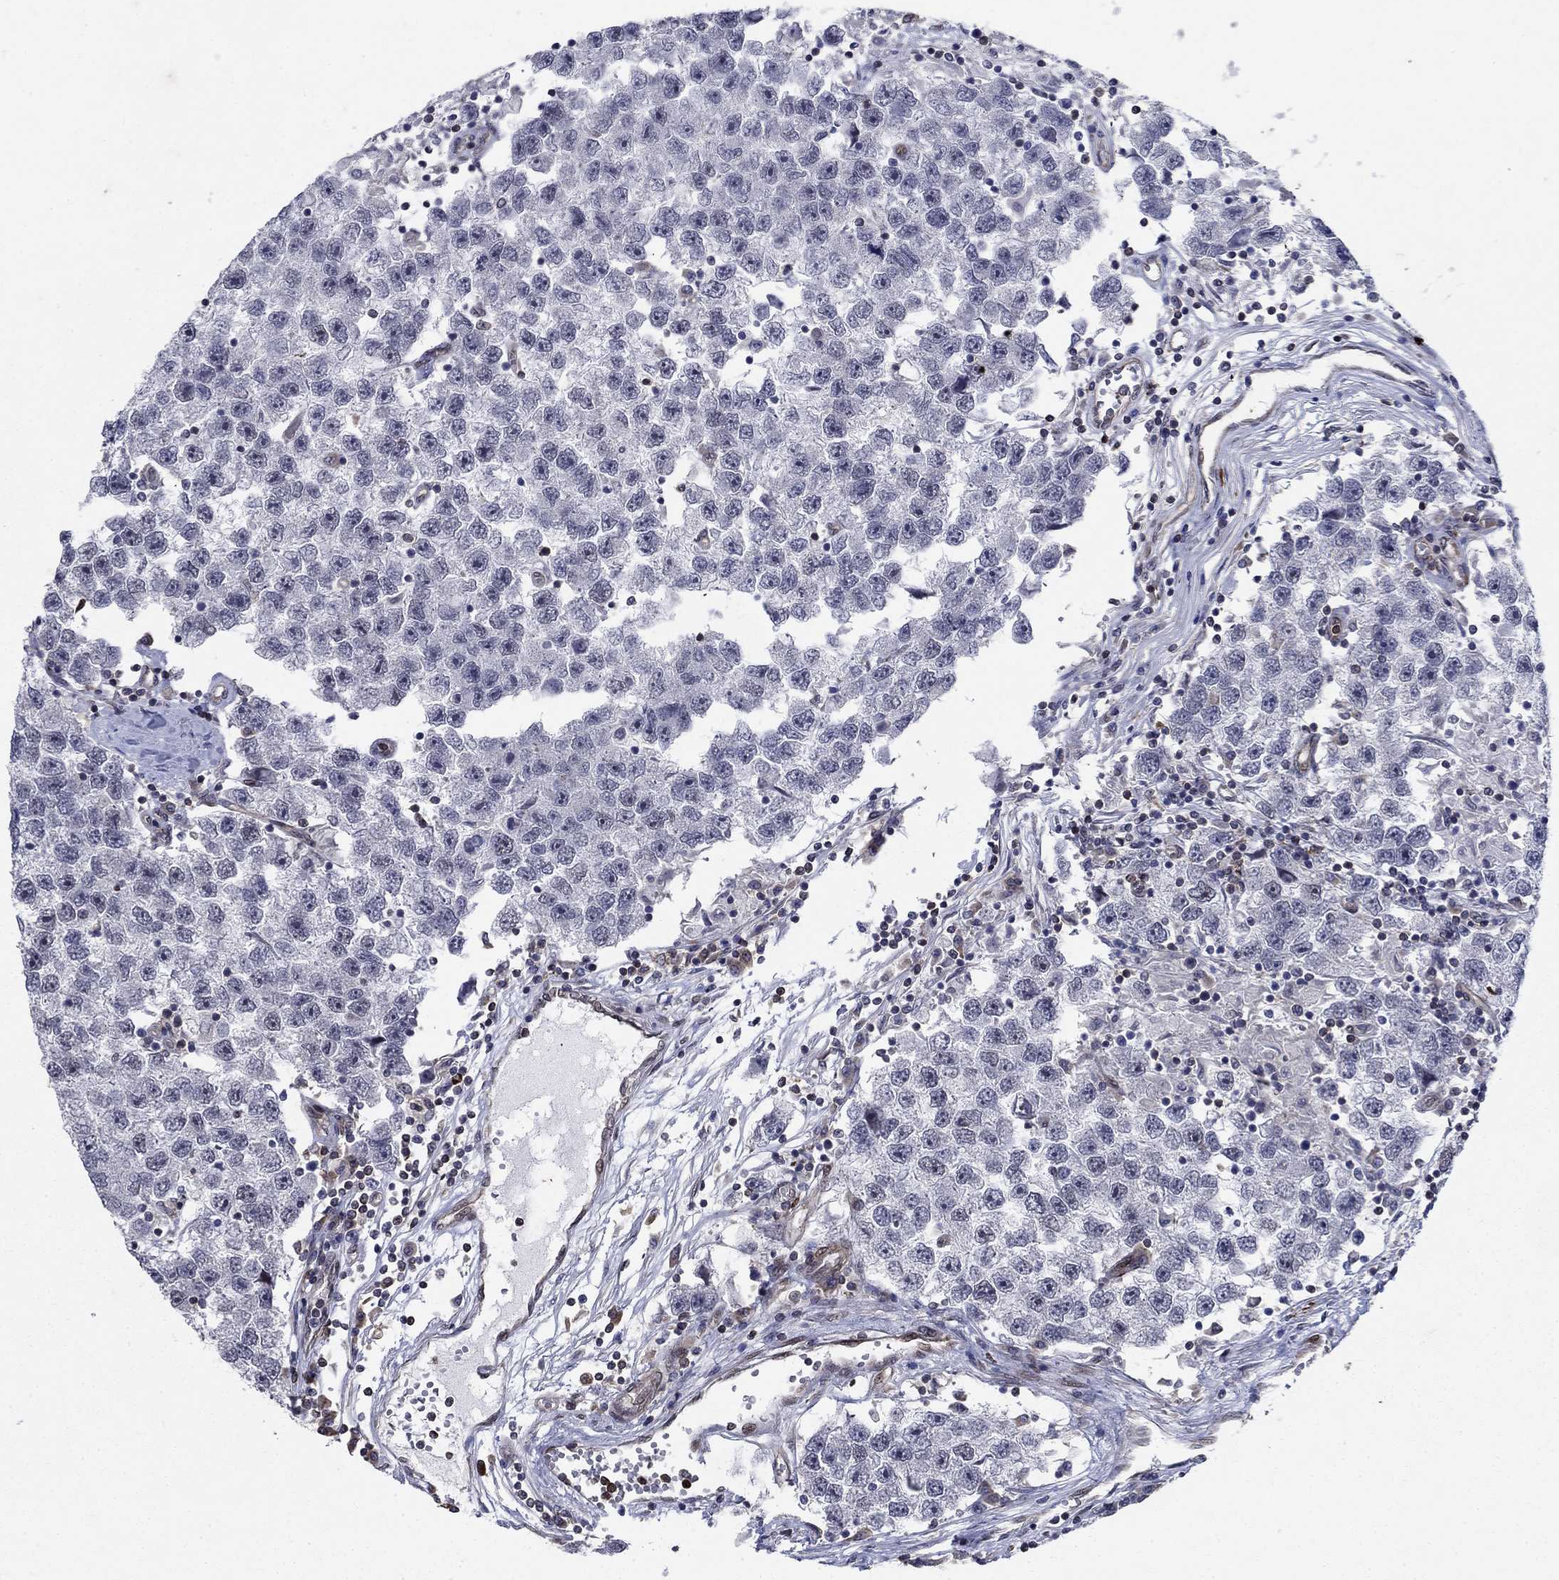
{"staining": {"intensity": "negative", "quantity": "none", "location": "none"}, "tissue": "testis cancer", "cell_type": "Tumor cells", "image_type": "cancer", "snomed": [{"axis": "morphology", "description": "Seminoma, NOS"}, {"axis": "topography", "description": "Testis"}], "caption": "Immunohistochemistry (IHC) histopathology image of testis cancer stained for a protein (brown), which displays no expression in tumor cells.", "gene": "DHRS7", "patient": {"sex": "male", "age": 26}}